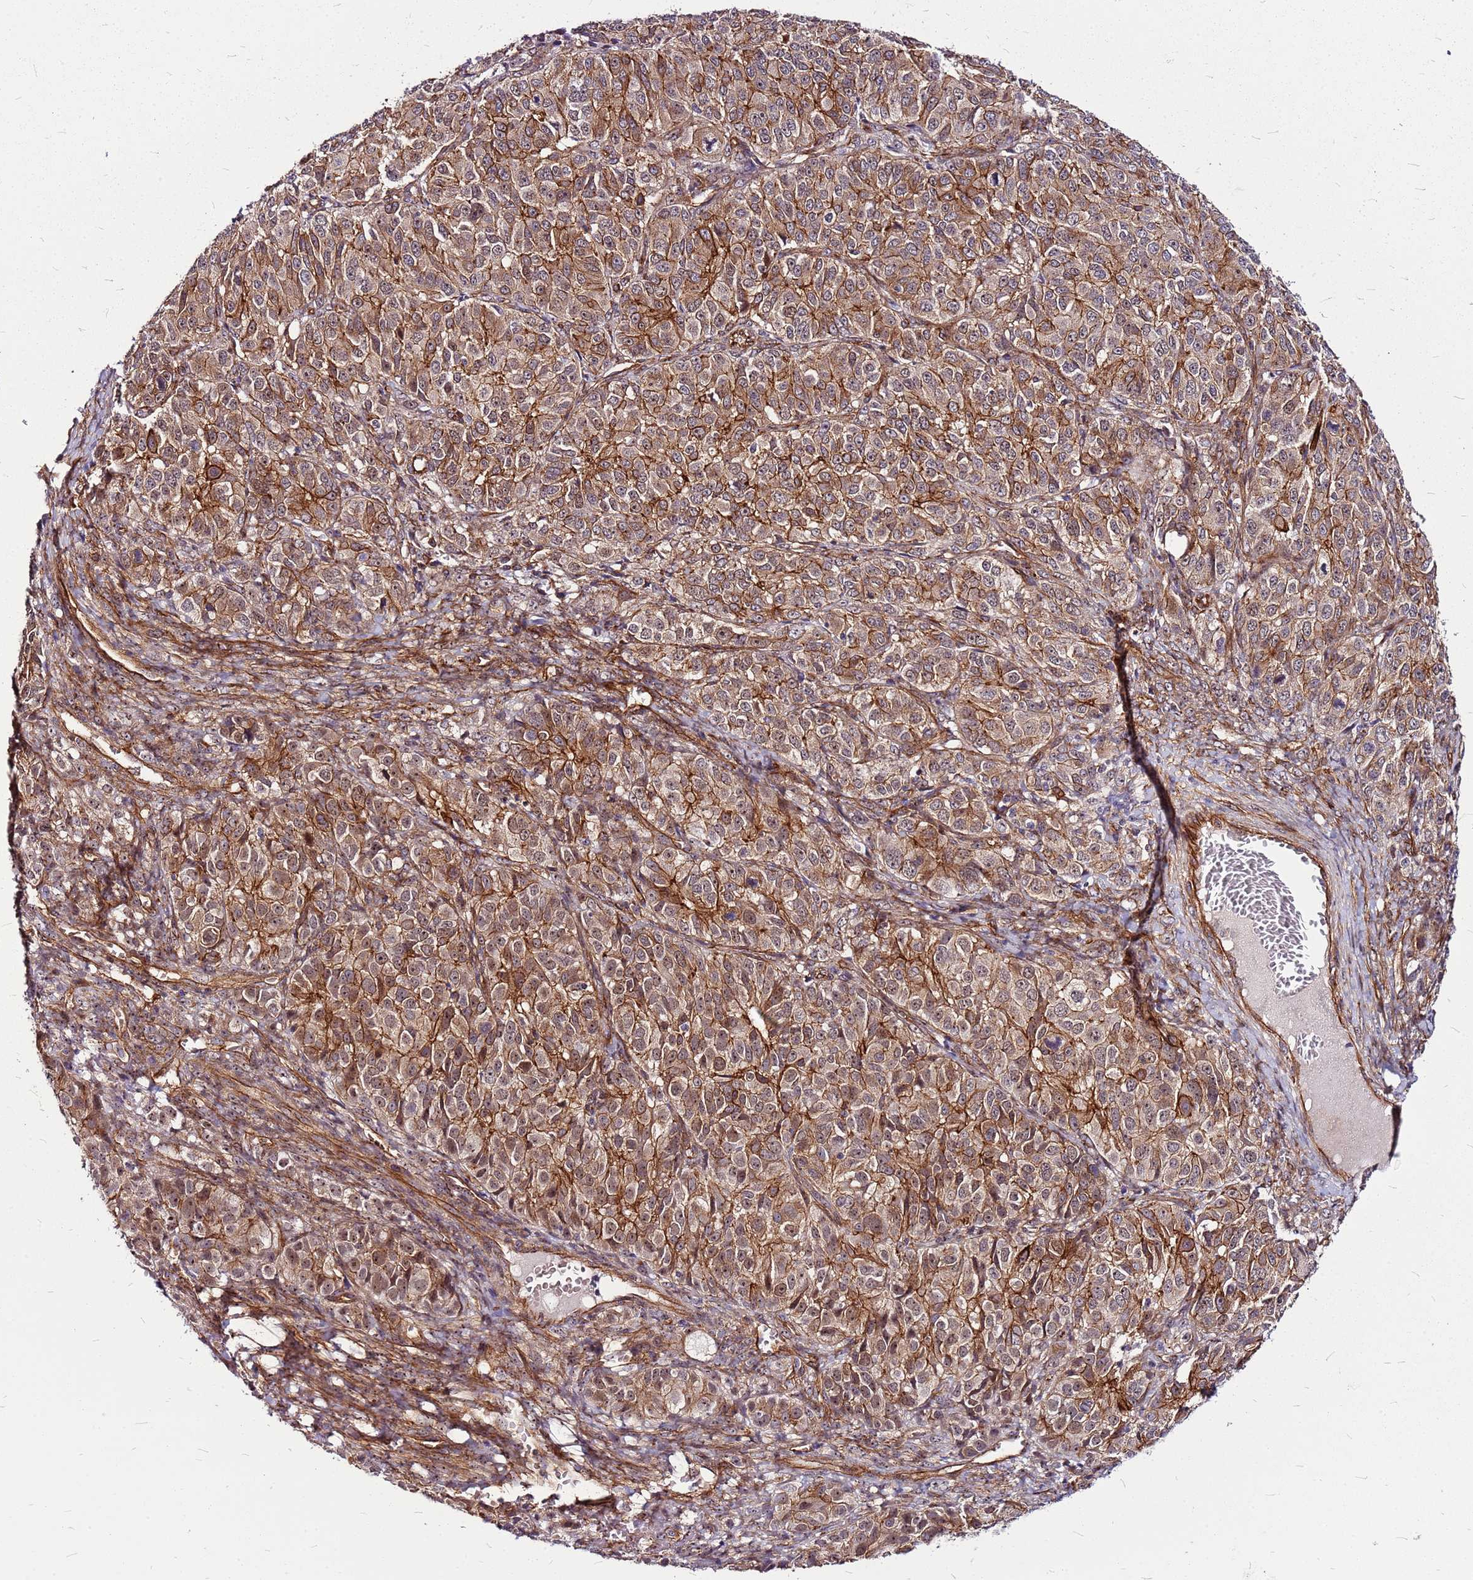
{"staining": {"intensity": "moderate", "quantity": ">75%", "location": "cytoplasmic/membranous,nuclear"}, "tissue": "ovarian cancer", "cell_type": "Tumor cells", "image_type": "cancer", "snomed": [{"axis": "morphology", "description": "Carcinoma, endometroid"}, {"axis": "topography", "description": "Ovary"}], "caption": "A brown stain labels moderate cytoplasmic/membranous and nuclear staining of a protein in human ovarian cancer (endometroid carcinoma) tumor cells. (brown staining indicates protein expression, while blue staining denotes nuclei).", "gene": "TOPAZ1", "patient": {"sex": "female", "age": 51}}